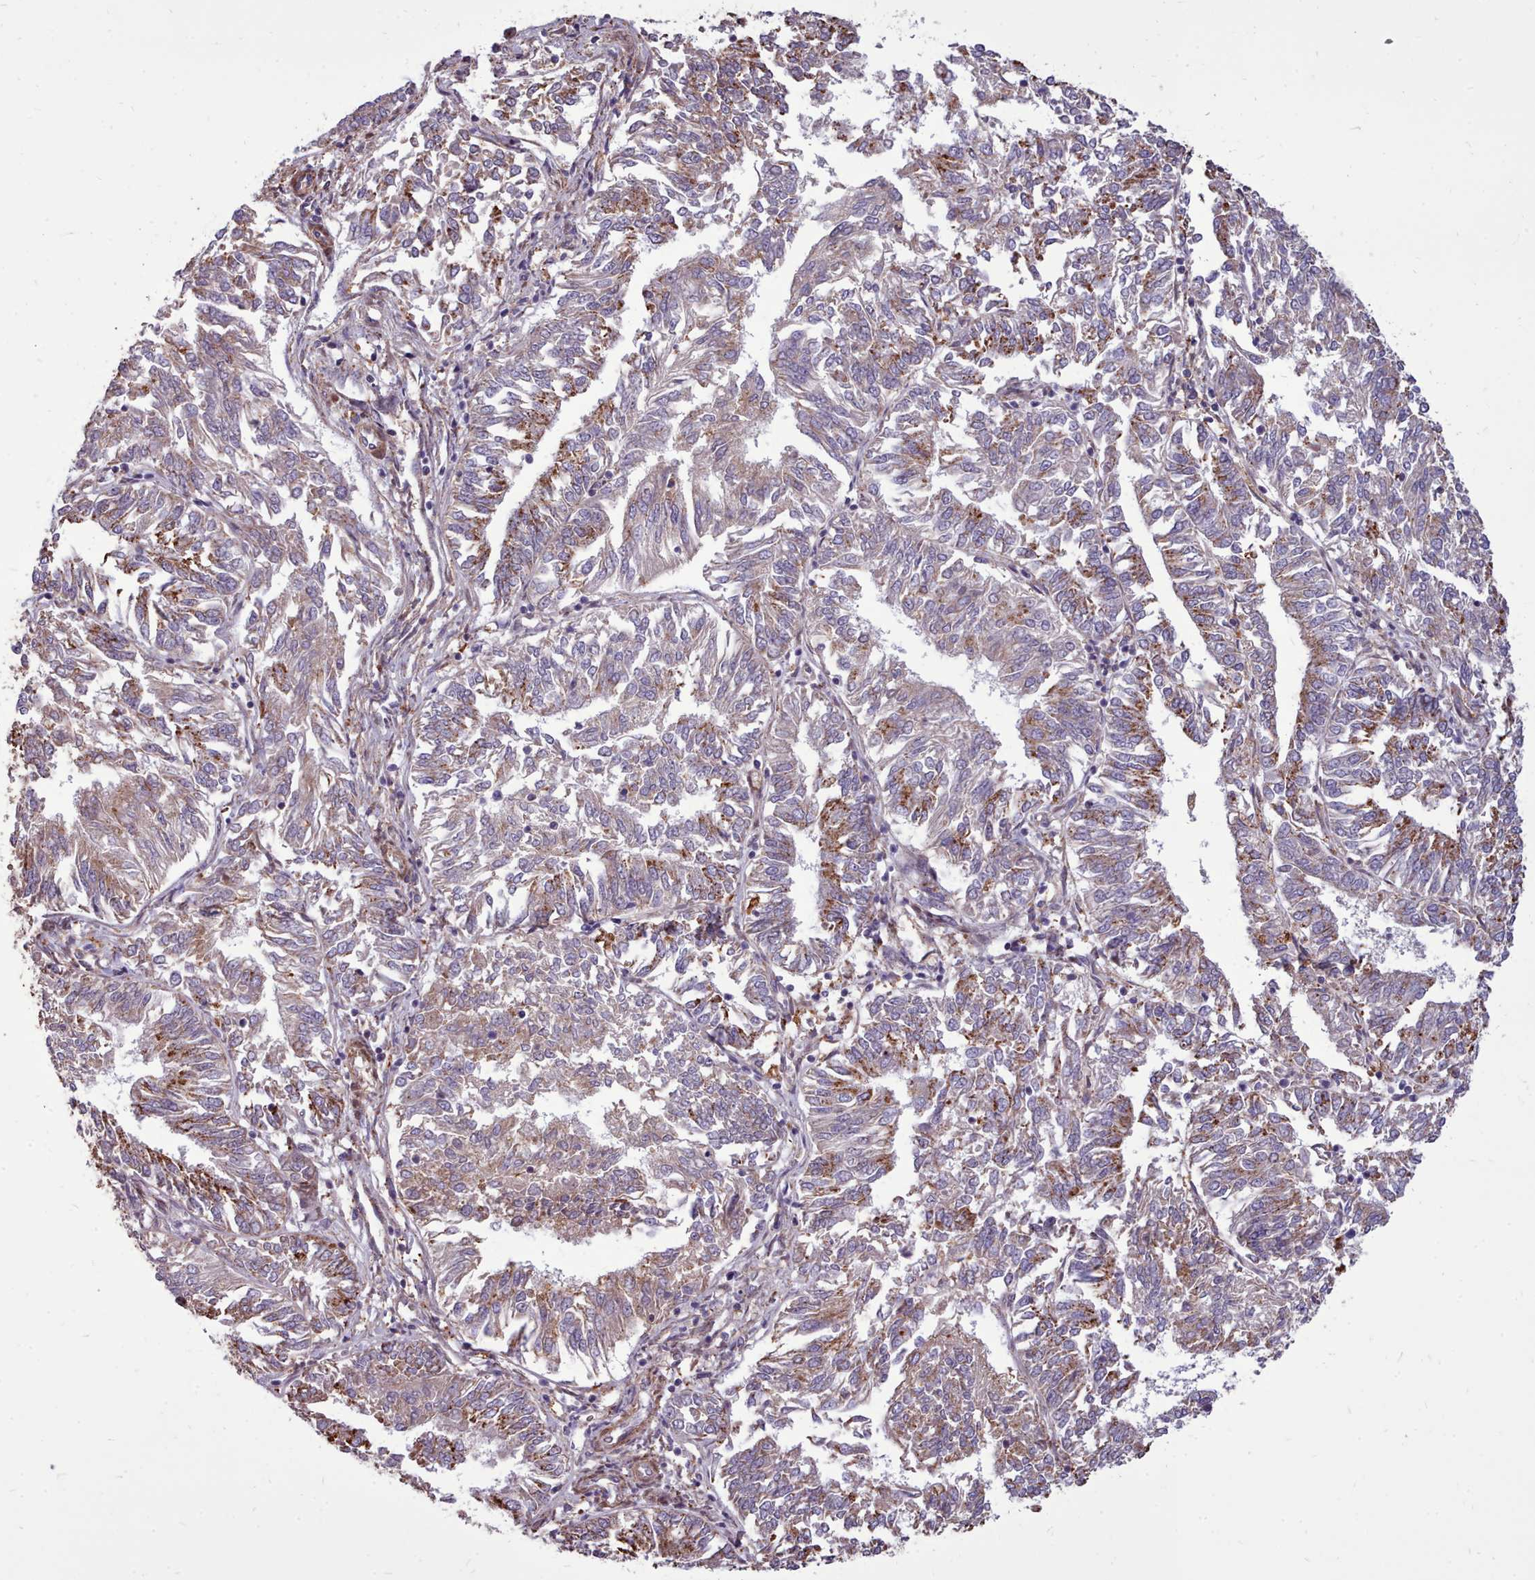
{"staining": {"intensity": "moderate", "quantity": "<25%", "location": "cytoplasmic/membranous"}, "tissue": "endometrial cancer", "cell_type": "Tumor cells", "image_type": "cancer", "snomed": [{"axis": "morphology", "description": "Adenocarcinoma, NOS"}, {"axis": "topography", "description": "Endometrium"}], "caption": "The histopathology image displays a brown stain indicating the presence of a protein in the cytoplasmic/membranous of tumor cells in endometrial adenocarcinoma.", "gene": "PACSIN3", "patient": {"sex": "female", "age": 58}}